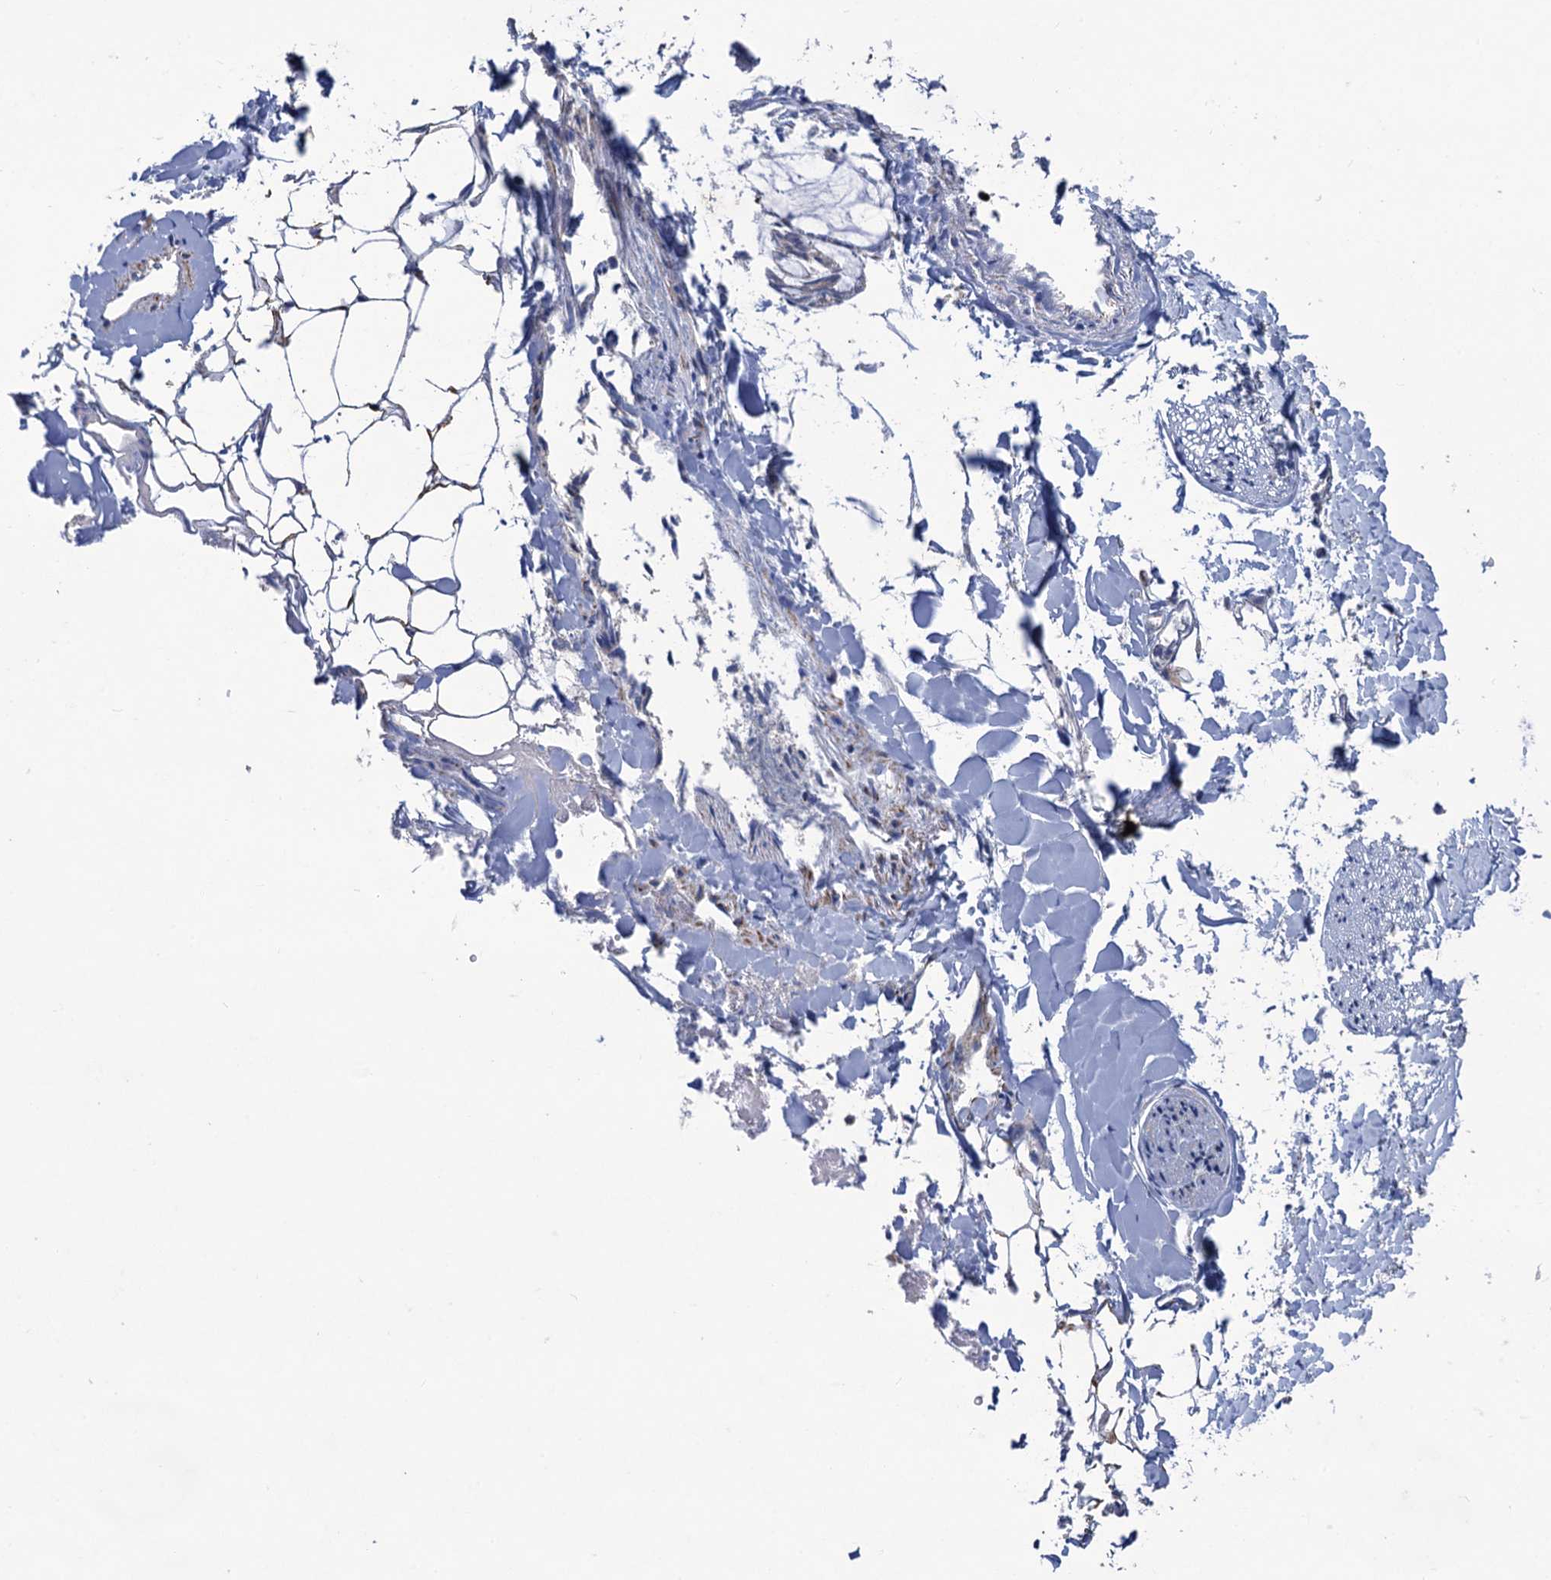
{"staining": {"intensity": "moderate", "quantity": "<25%", "location": "cytoplasmic/membranous"}, "tissue": "adipose tissue", "cell_type": "Adipocytes", "image_type": "normal", "snomed": [{"axis": "morphology", "description": "Normal tissue, NOS"}, {"axis": "morphology", "description": "Adenocarcinoma, NOS"}, {"axis": "topography", "description": "Smooth muscle"}, {"axis": "topography", "description": "Colon"}], "caption": "Immunohistochemistry (IHC) histopathology image of unremarkable human adipose tissue stained for a protein (brown), which shows low levels of moderate cytoplasmic/membranous expression in about <25% of adipocytes.", "gene": "ANKS3", "patient": {"sex": "male", "age": 14}}